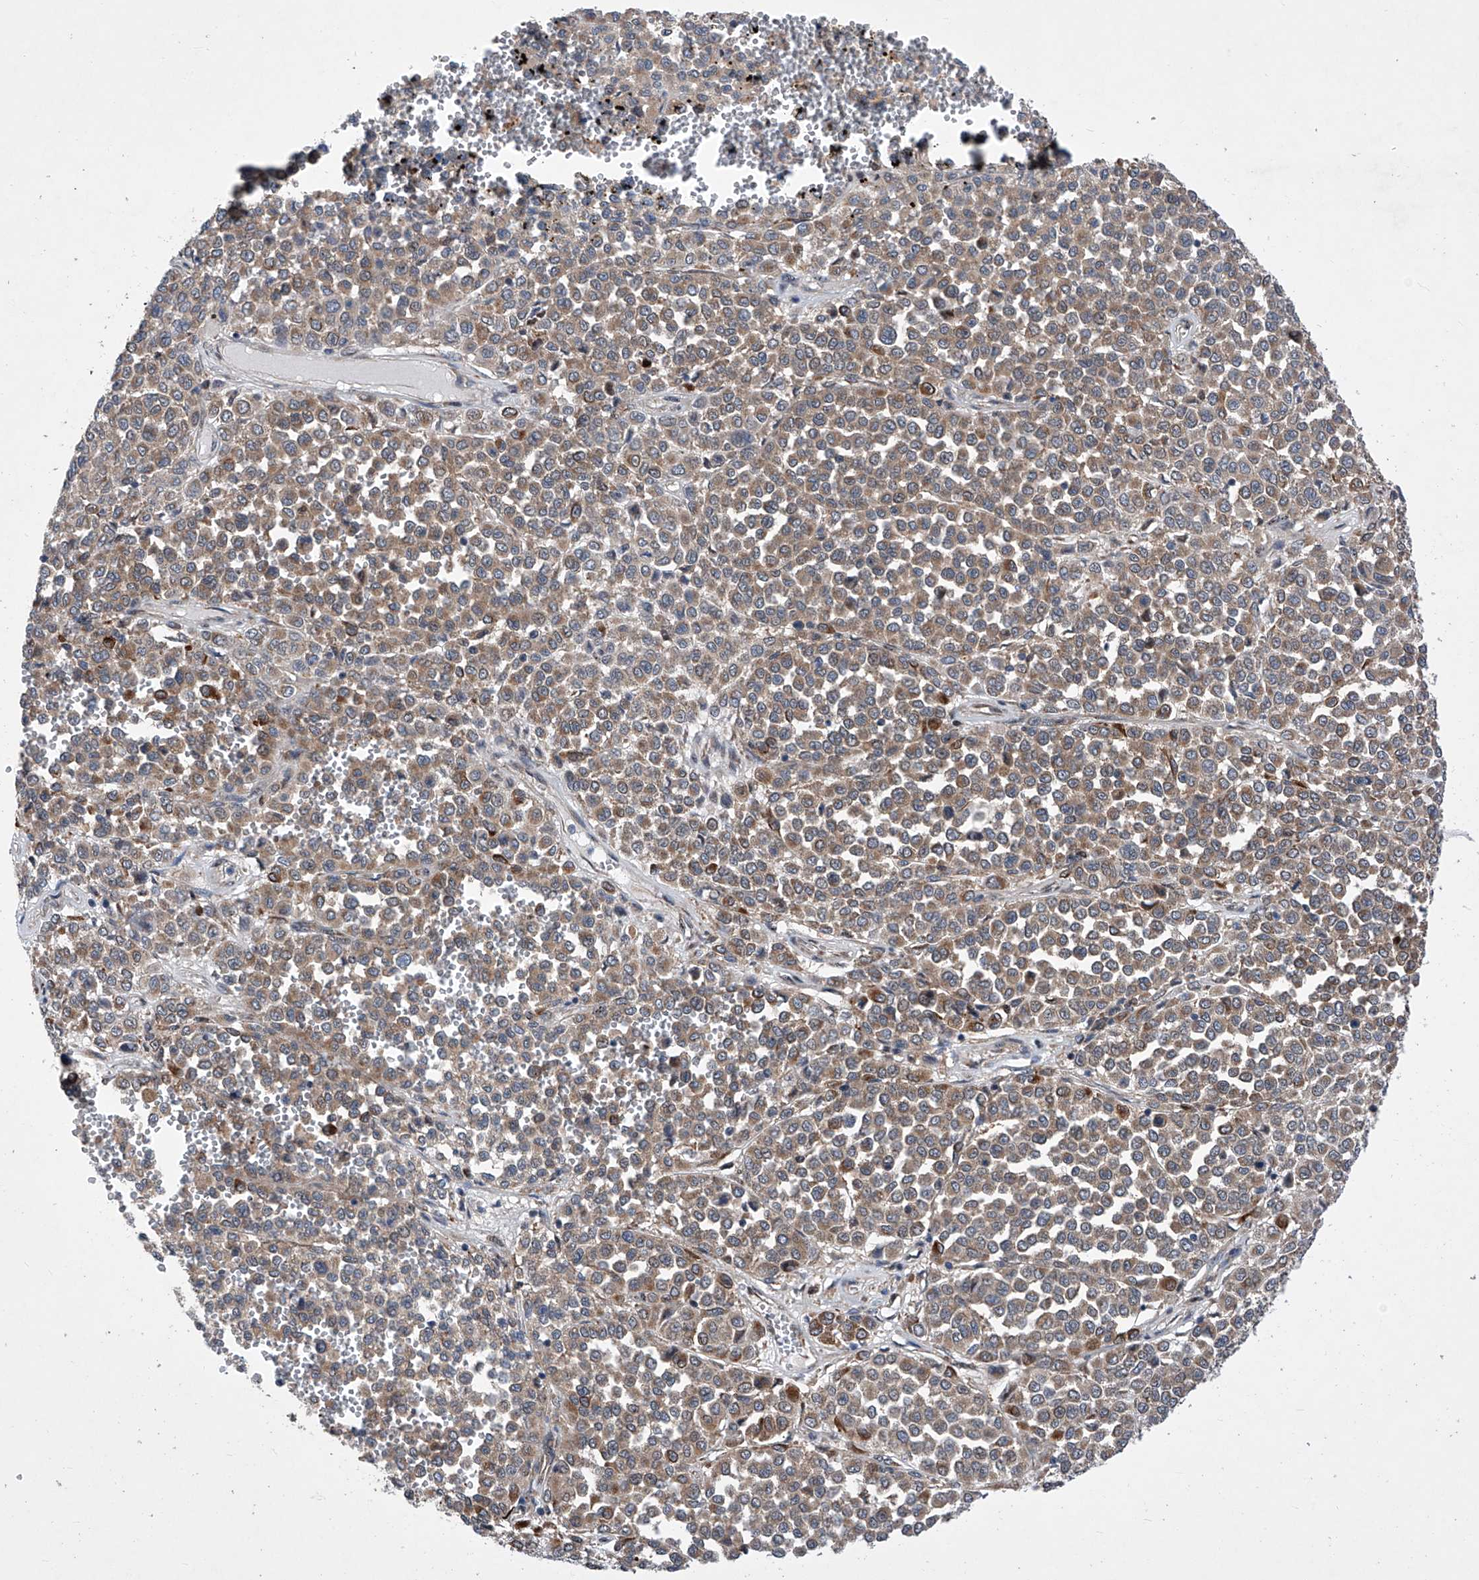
{"staining": {"intensity": "moderate", "quantity": ">75%", "location": "cytoplasmic/membranous"}, "tissue": "melanoma", "cell_type": "Tumor cells", "image_type": "cancer", "snomed": [{"axis": "morphology", "description": "Malignant melanoma, Metastatic site"}, {"axis": "topography", "description": "Pancreas"}], "caption": "IHC (DAB (3,3'-diaminobenzidine)) staining of melanoma demonstrates moderate cytoplasmic/membranous protein positivity in approximately >75% of tumor cells. (DAB (3,3'-diaminobenzidine) IHC with brightfield microscopy, high magnification).", "gene": "KTI12", "patient": {"sex": "female", "age": 30}}